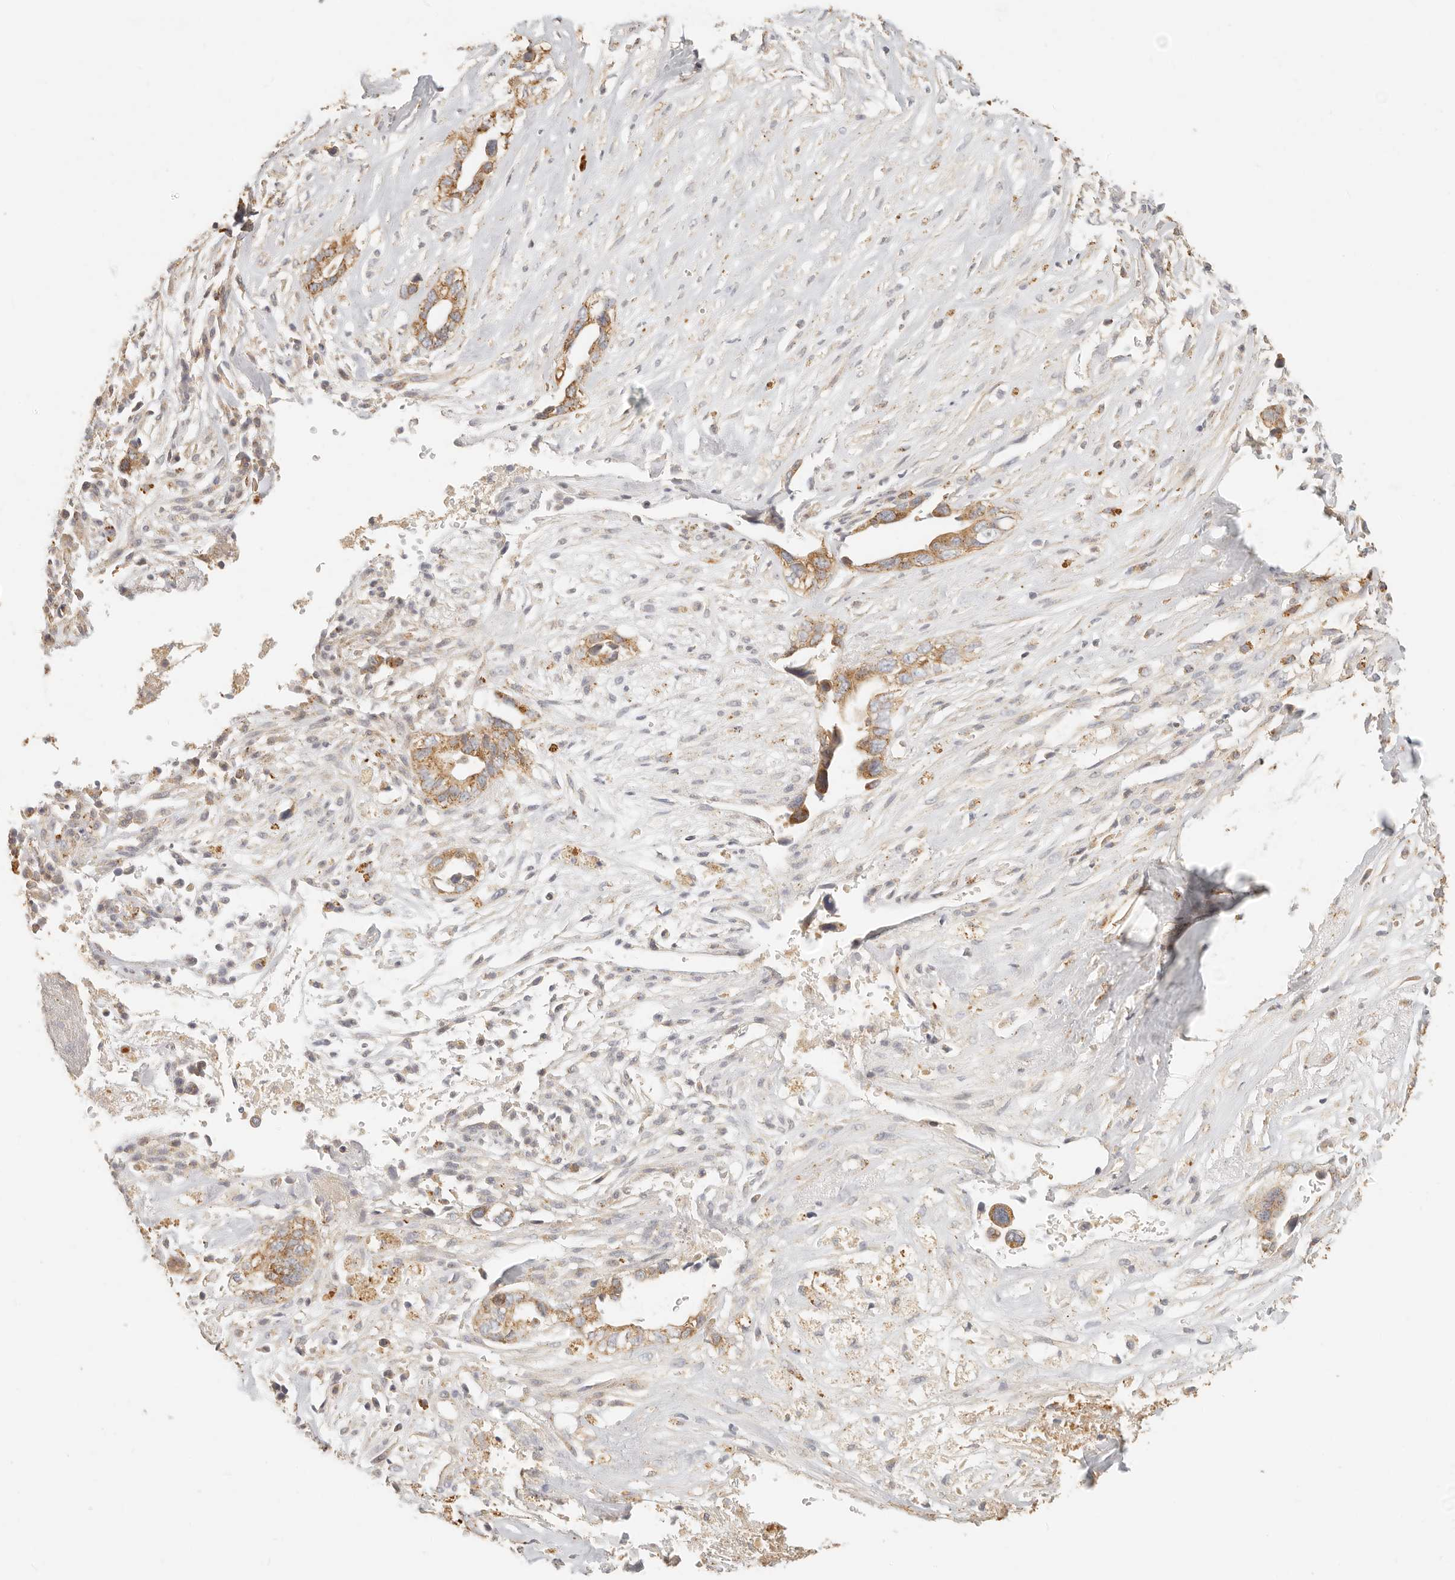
{"staining": {"intensity": "moderate", "quantity": ">75%", "location": "cytoplasmic/membranous"}, "tissue": "liver cancer", "cell_type": "Tumor cells", "image_type": "cancer", "snomed": [{"axis": "morphology", "description": "Cholangiocarcinoma"}, {"axis": "topography", "description": "Liver"}], "caption": "IHC photomicrograph of human liver cancer stained for a protein (brown), which shows medium levels of moderate cytoplasmic/membranous expression in approximately >75% of tumor cells.", "gene": "CNMD", "patient": {"sex": "female", "age": 79}}